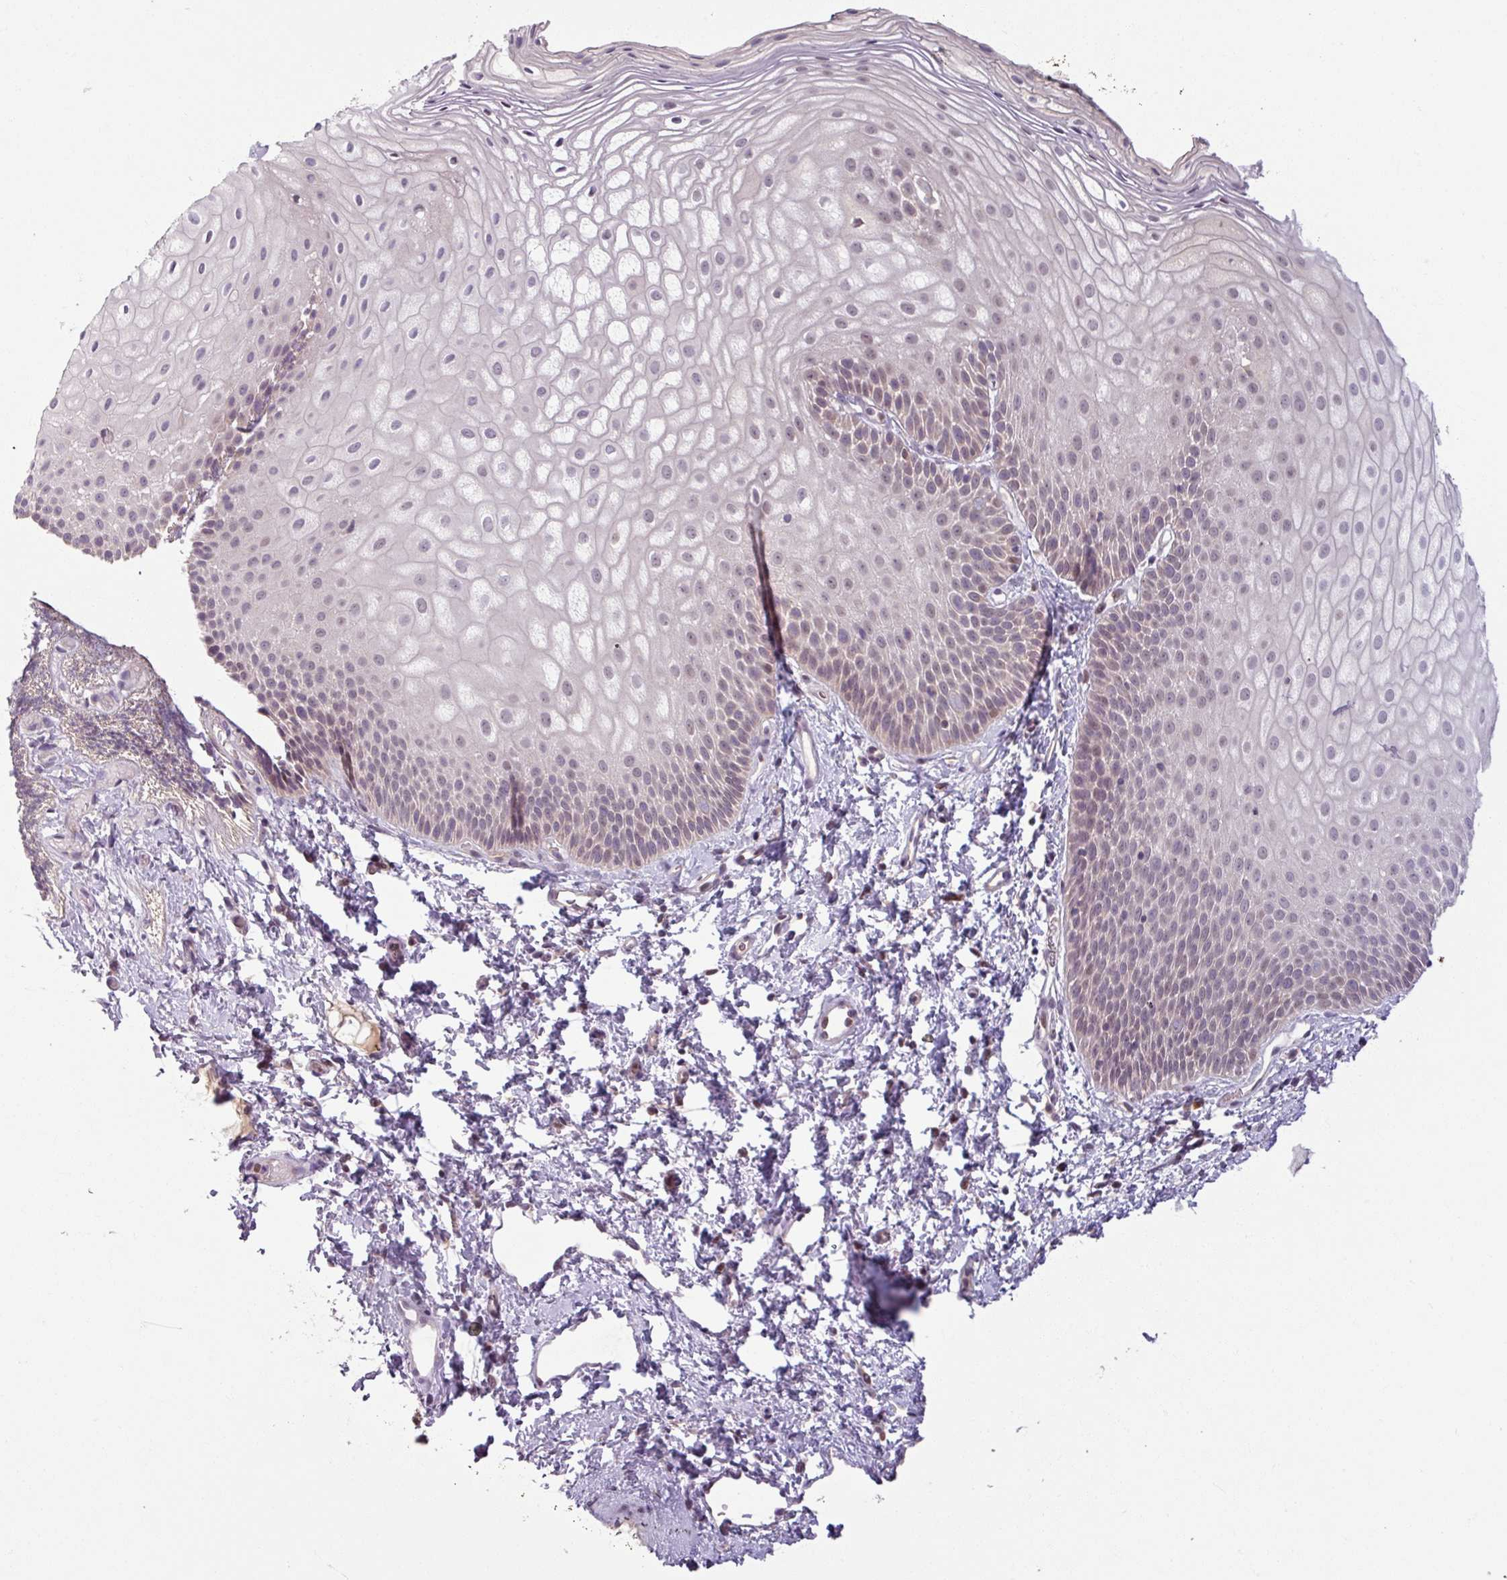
{"staining": {"intensity": "moderate", "quantity": "<25%", "location": "nuclear"}, "tissue": "skin", "cell_type": "Epidermal cells", "image_type": "normal", "snomed": [{"axis": "morphology", "description": "Normal tissue, NOS"}, {"axis": "topography", "description": "Anal"}], "caption": "A brown stain shows moderate nuclear positivity of a protein in epidermal cells of unremarkable skin. The staining was performed using DAB (3,3'-diaminobenzidine), with brown indicating positive protein expression. Nuclei are stained blue with hematoxylin.", "gene": "OGFOD3", "patient": {"sex": "female", "age": 40}}